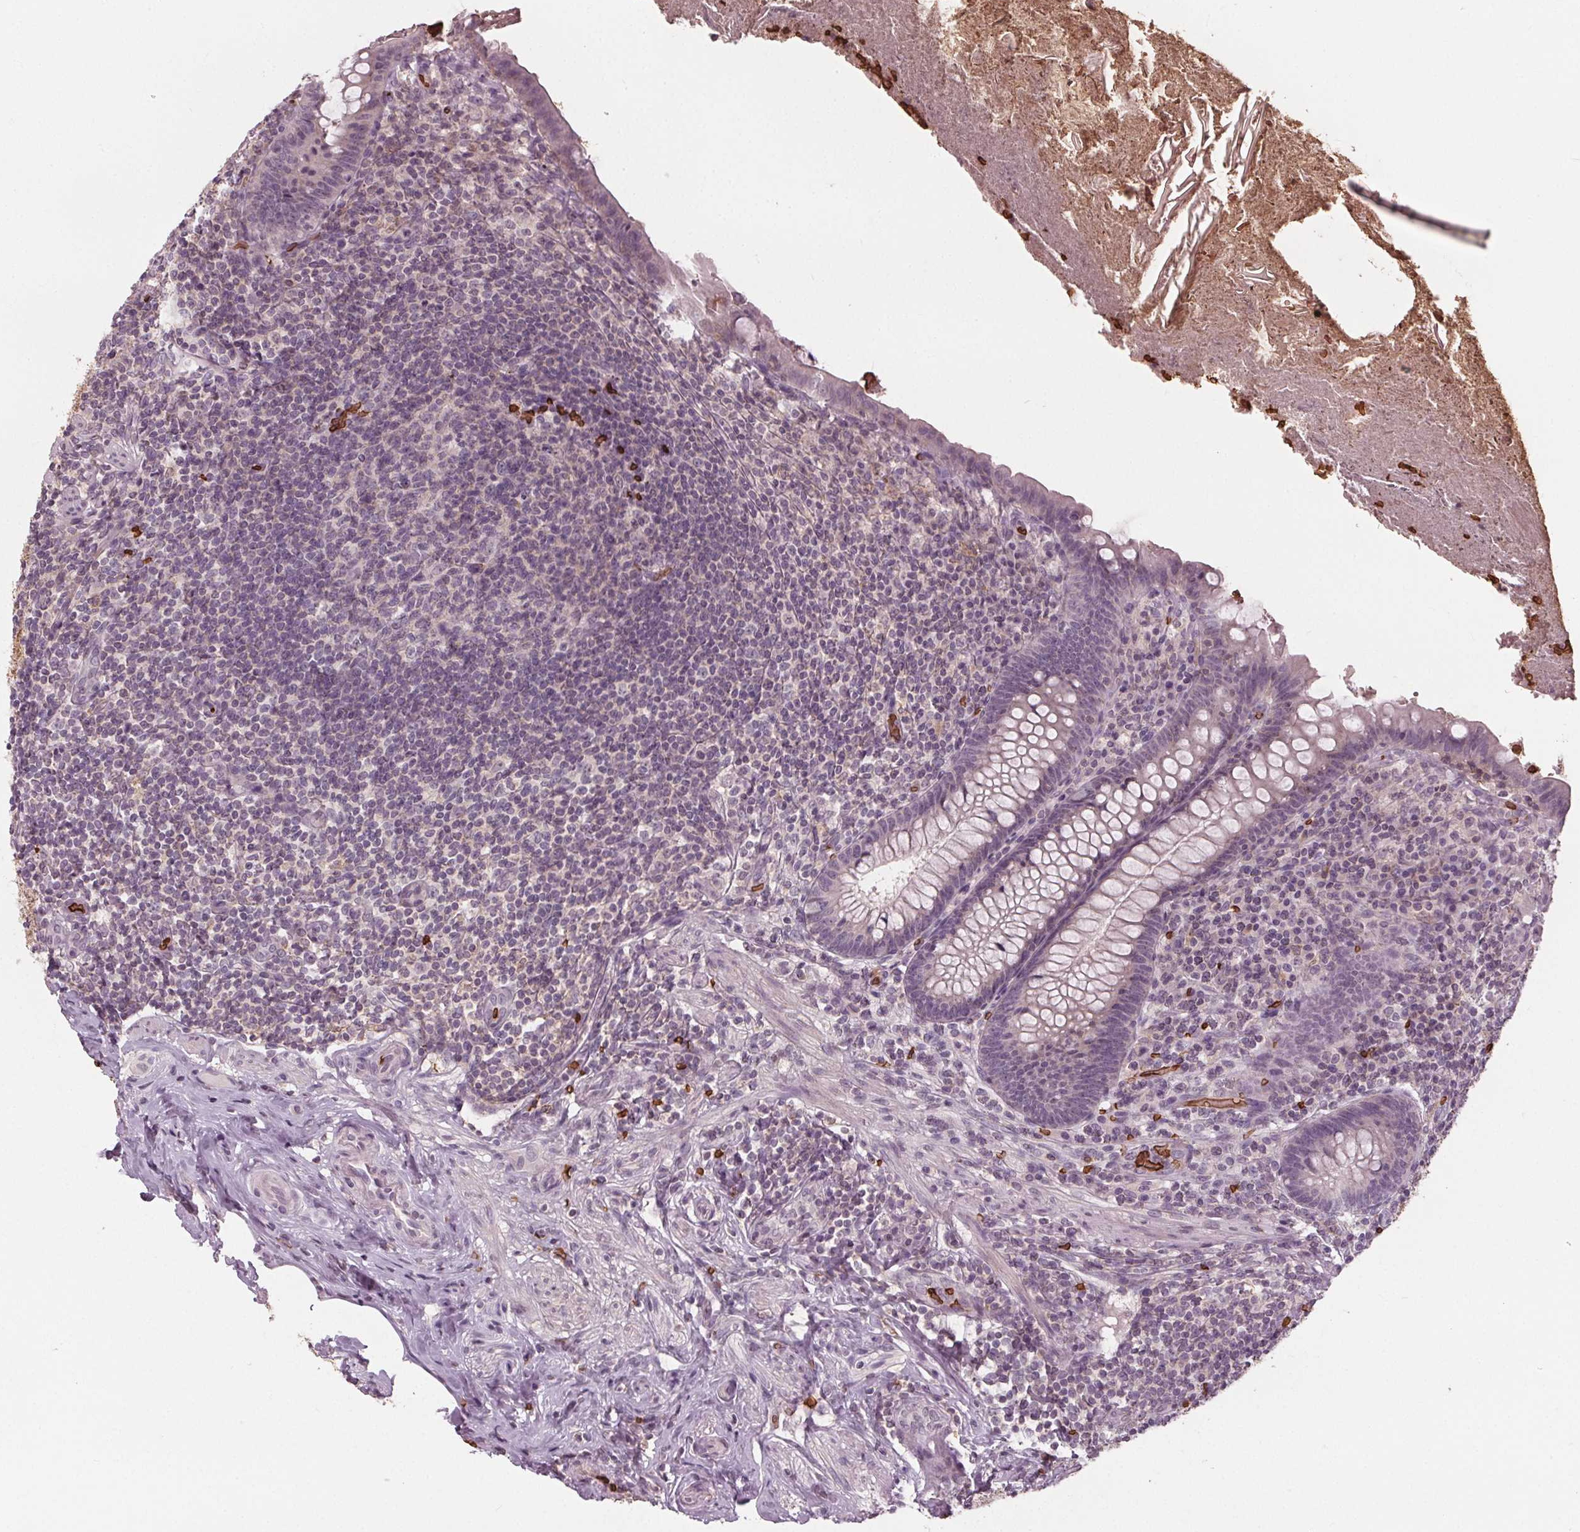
{"staining": {"intensity": "negative", "quantity": "none", "location": "none"}, "tissue": "appendix", "cell_type": "Glandular cells", "image_type": "normal", "snomed": [{"axis": "morphology", "description": "Normal tissue, NOS"}, {"axis": "topography", "description": "Appendix"}], "caption": "Photomicrograph shows no significant protein positivity in glandular cells of normal appendix.", "gene": "SLC4A1", "patient": {"sex": "male", "age": 47}}